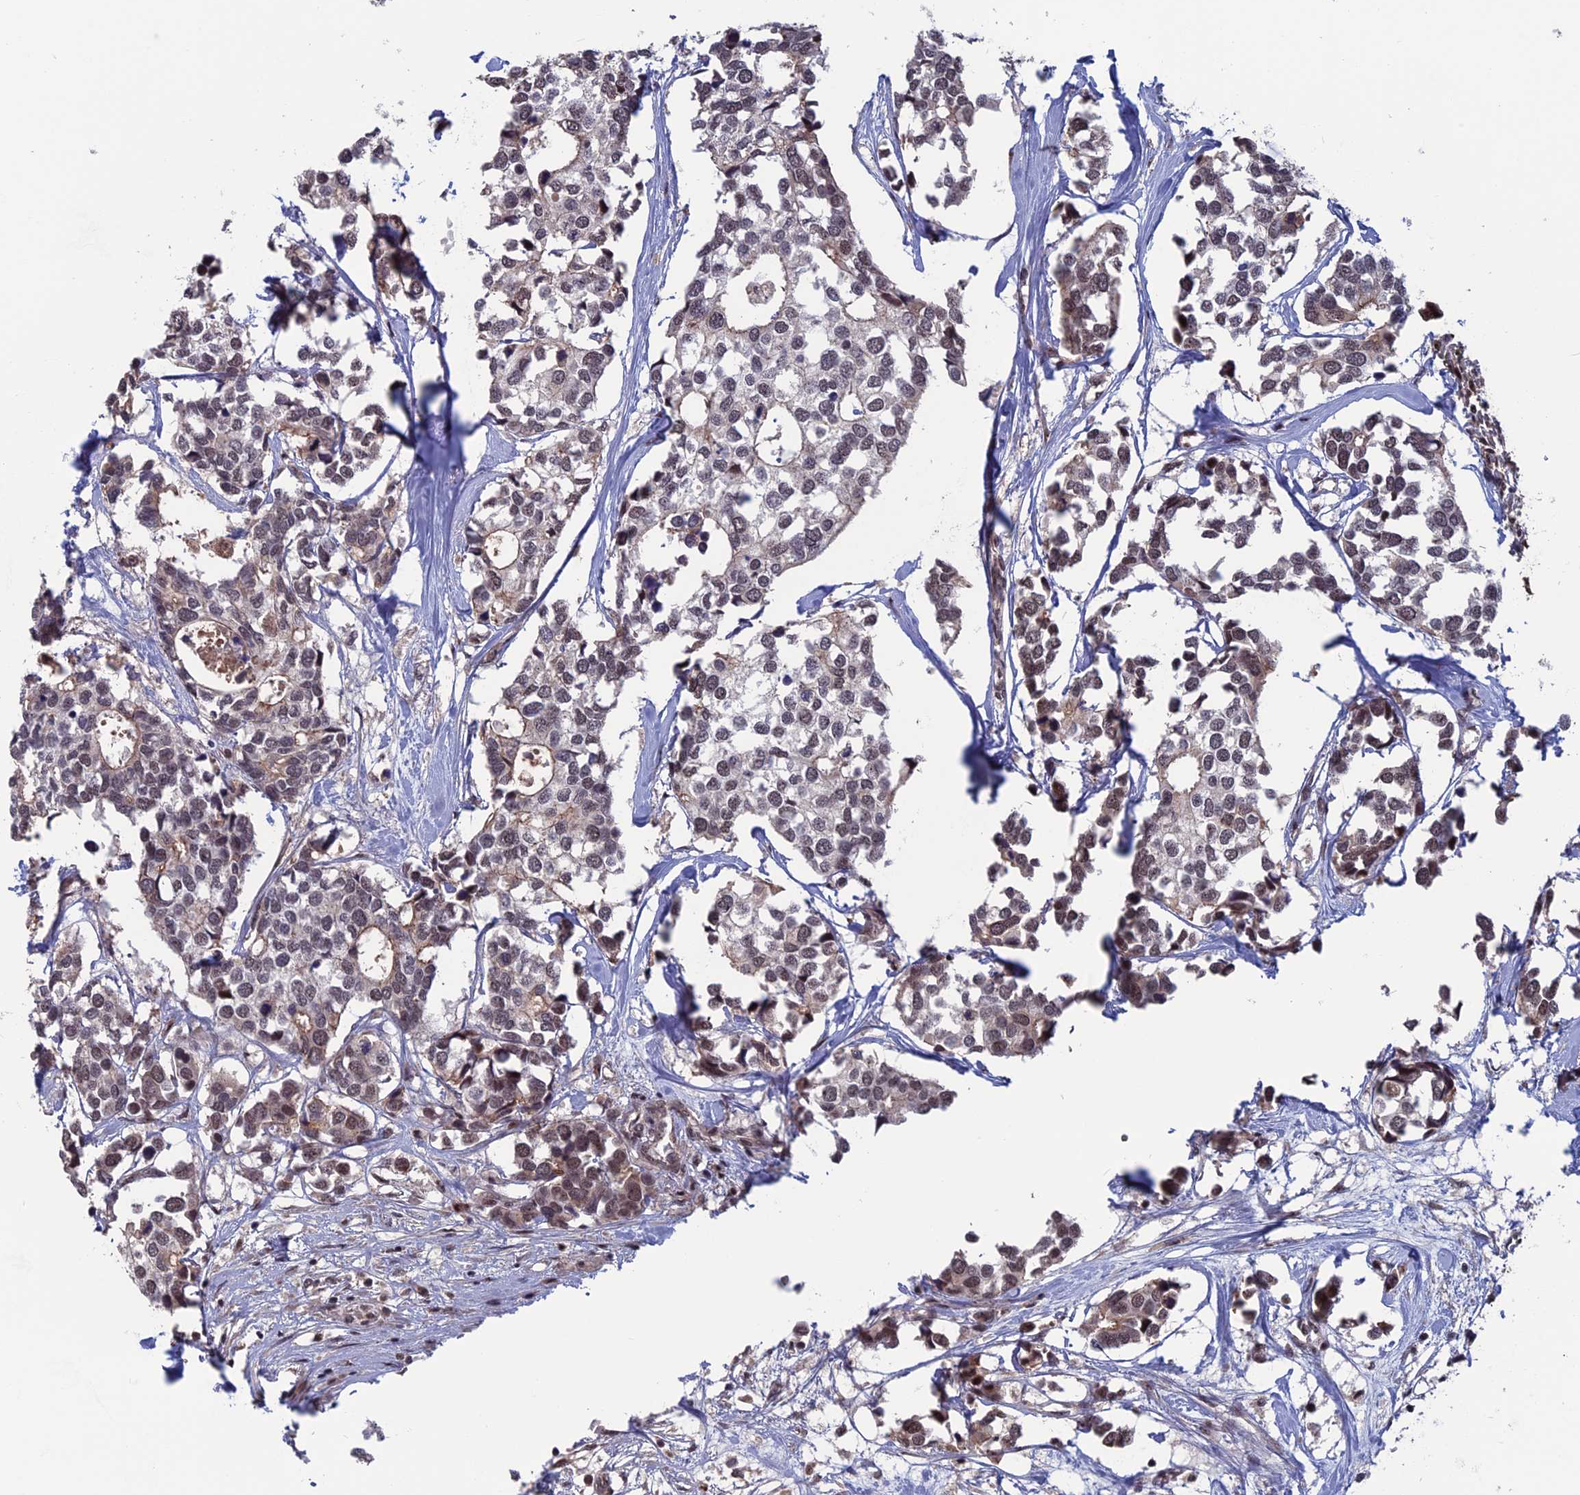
{"staining": {"intensity": "weak", "quantity": "25%-75%", "location": "cytoplasmic/membranous,nuclear"}, "tissue": "breast cancer", "cell_type": "Tumor cells", "image_type": "cancer", "snomed": [{"axis": "morphology", "description": "Duct carcinoma"}, {"axis": "topography", "description": "Breast"}], "caption": "The image displays a brown stain indicating the presence of a protein in the cytoplasmic/membranous and nuclear of tumor cells in breast cancer (invasive ductal carcinoma). (DAB (3,3'-diaminobenzidine) = brown stain, brightfield microscopy at high magnification).", "gene": "CACTIN", "patient": {"sex": "female", "age": 83}}